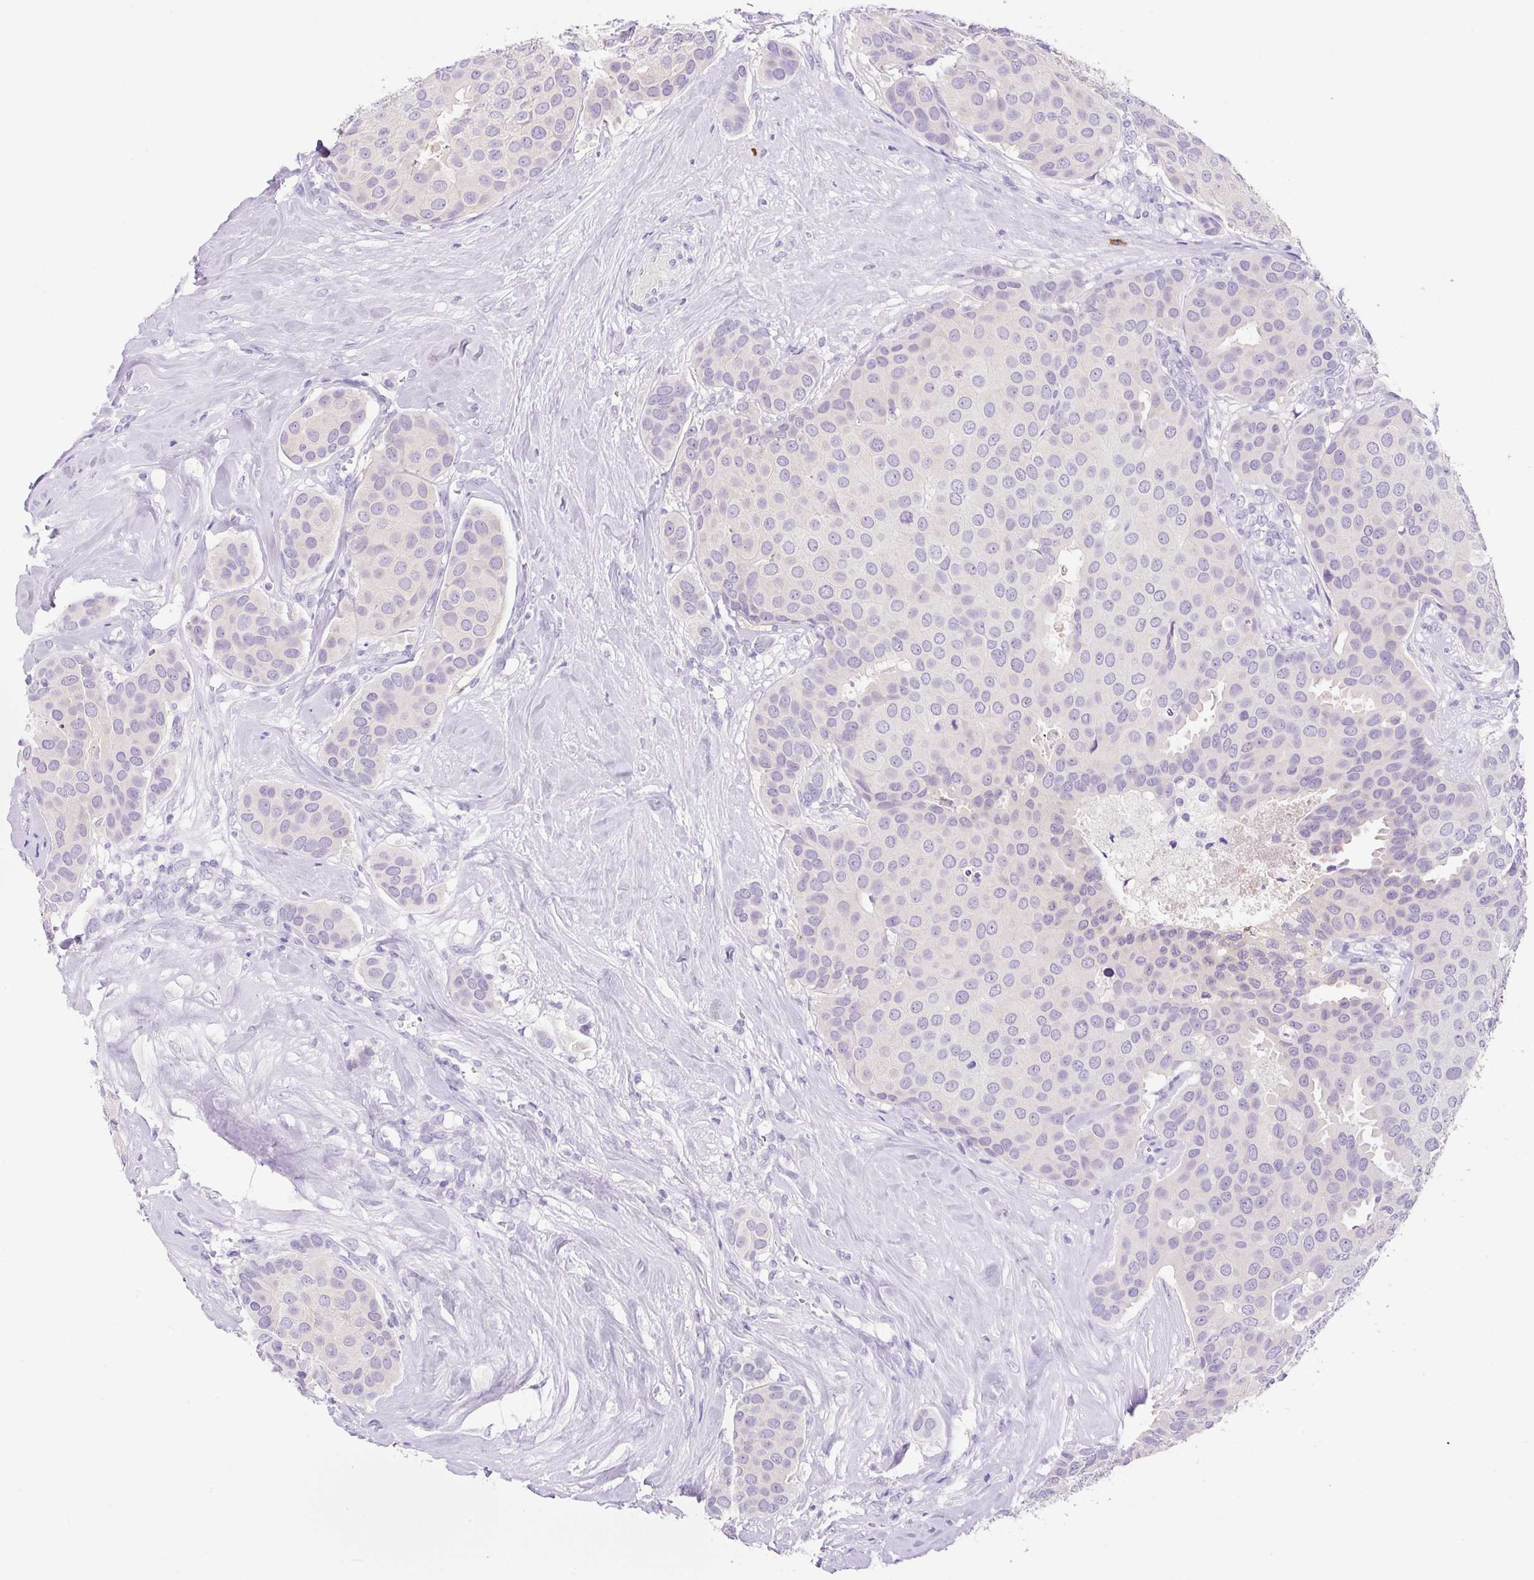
{"staining": {"intensity": "negative", "quantity": "none", "location": "none"}, "tissue": "breast cancer", "cell_type": "Tumor cells", "image_type": "cancer", "snomed": [{"axis": "morphology", "description": "Duct carcinoma"}, {"axis": "topography", "description": "Breast"}], "caption": "Tumor cells show no significant protein staining in invasive ductal carcinoma (breast). (DAB (3,3'-diaminobenzidine) IHC, high magnification).", "gene": "NDST3", "patient": {"sex": "female", "age": 70}}